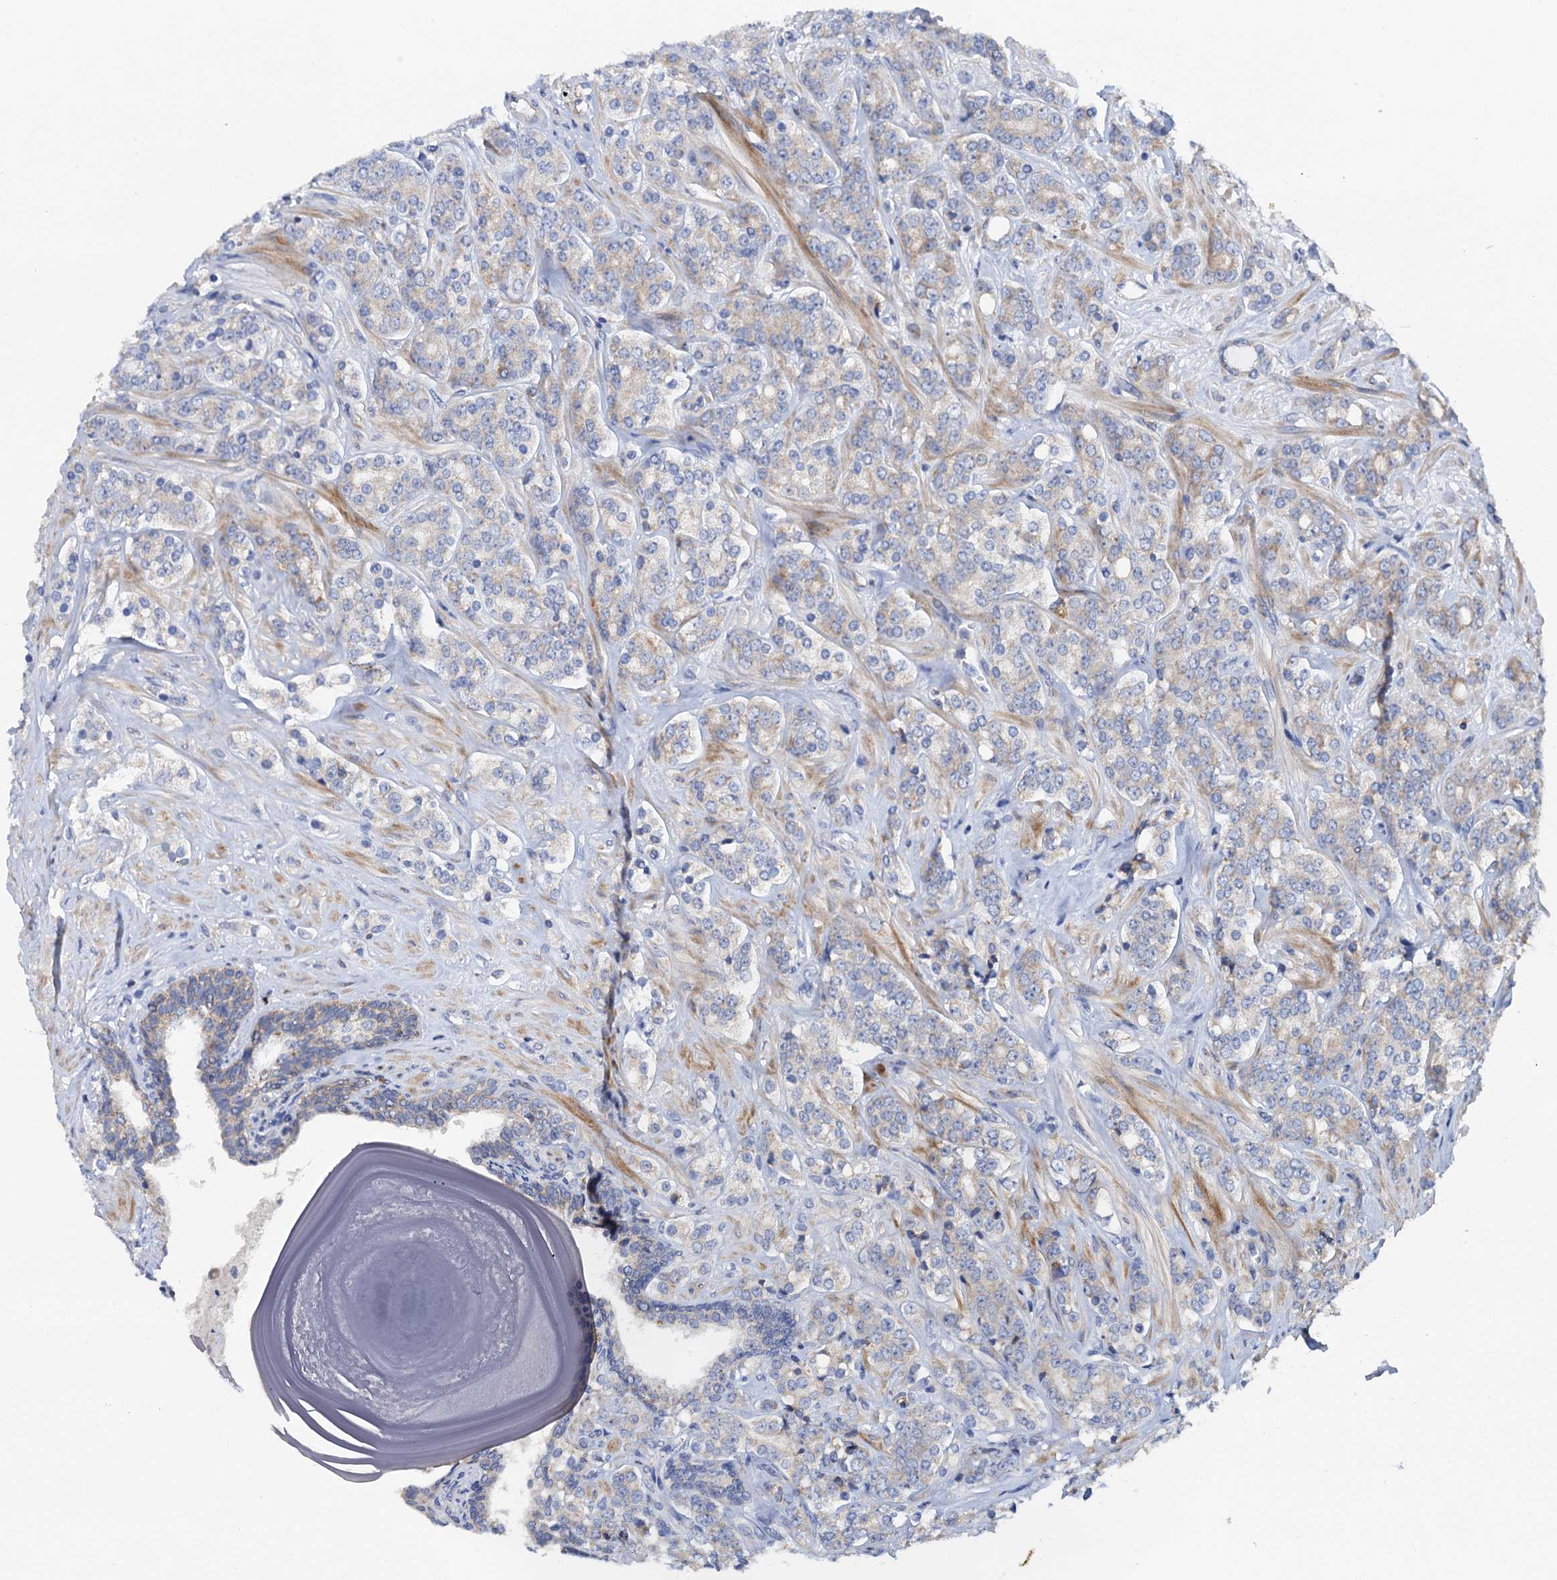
{"staining": {"intensity": "weak", "quantity": "<25%", "location": "cytoplasmic/membranous"}, "tissue": "prostate cancer", "cell_type": "Tumor cells", "image_type": "cancer", "snomed": [{"axis": "morphology", "description": "Adenocarcinoma, High grade"}, {"axis": "topography", "description": "Prostate"}], "caption": "A photomicrograph of high-grade adenocarcinoma (prostate) stained for a protein reveals no brown staining in tumor cells.", "gene": "MRPL48", "patient": {"sex": "male", "age": 62}}